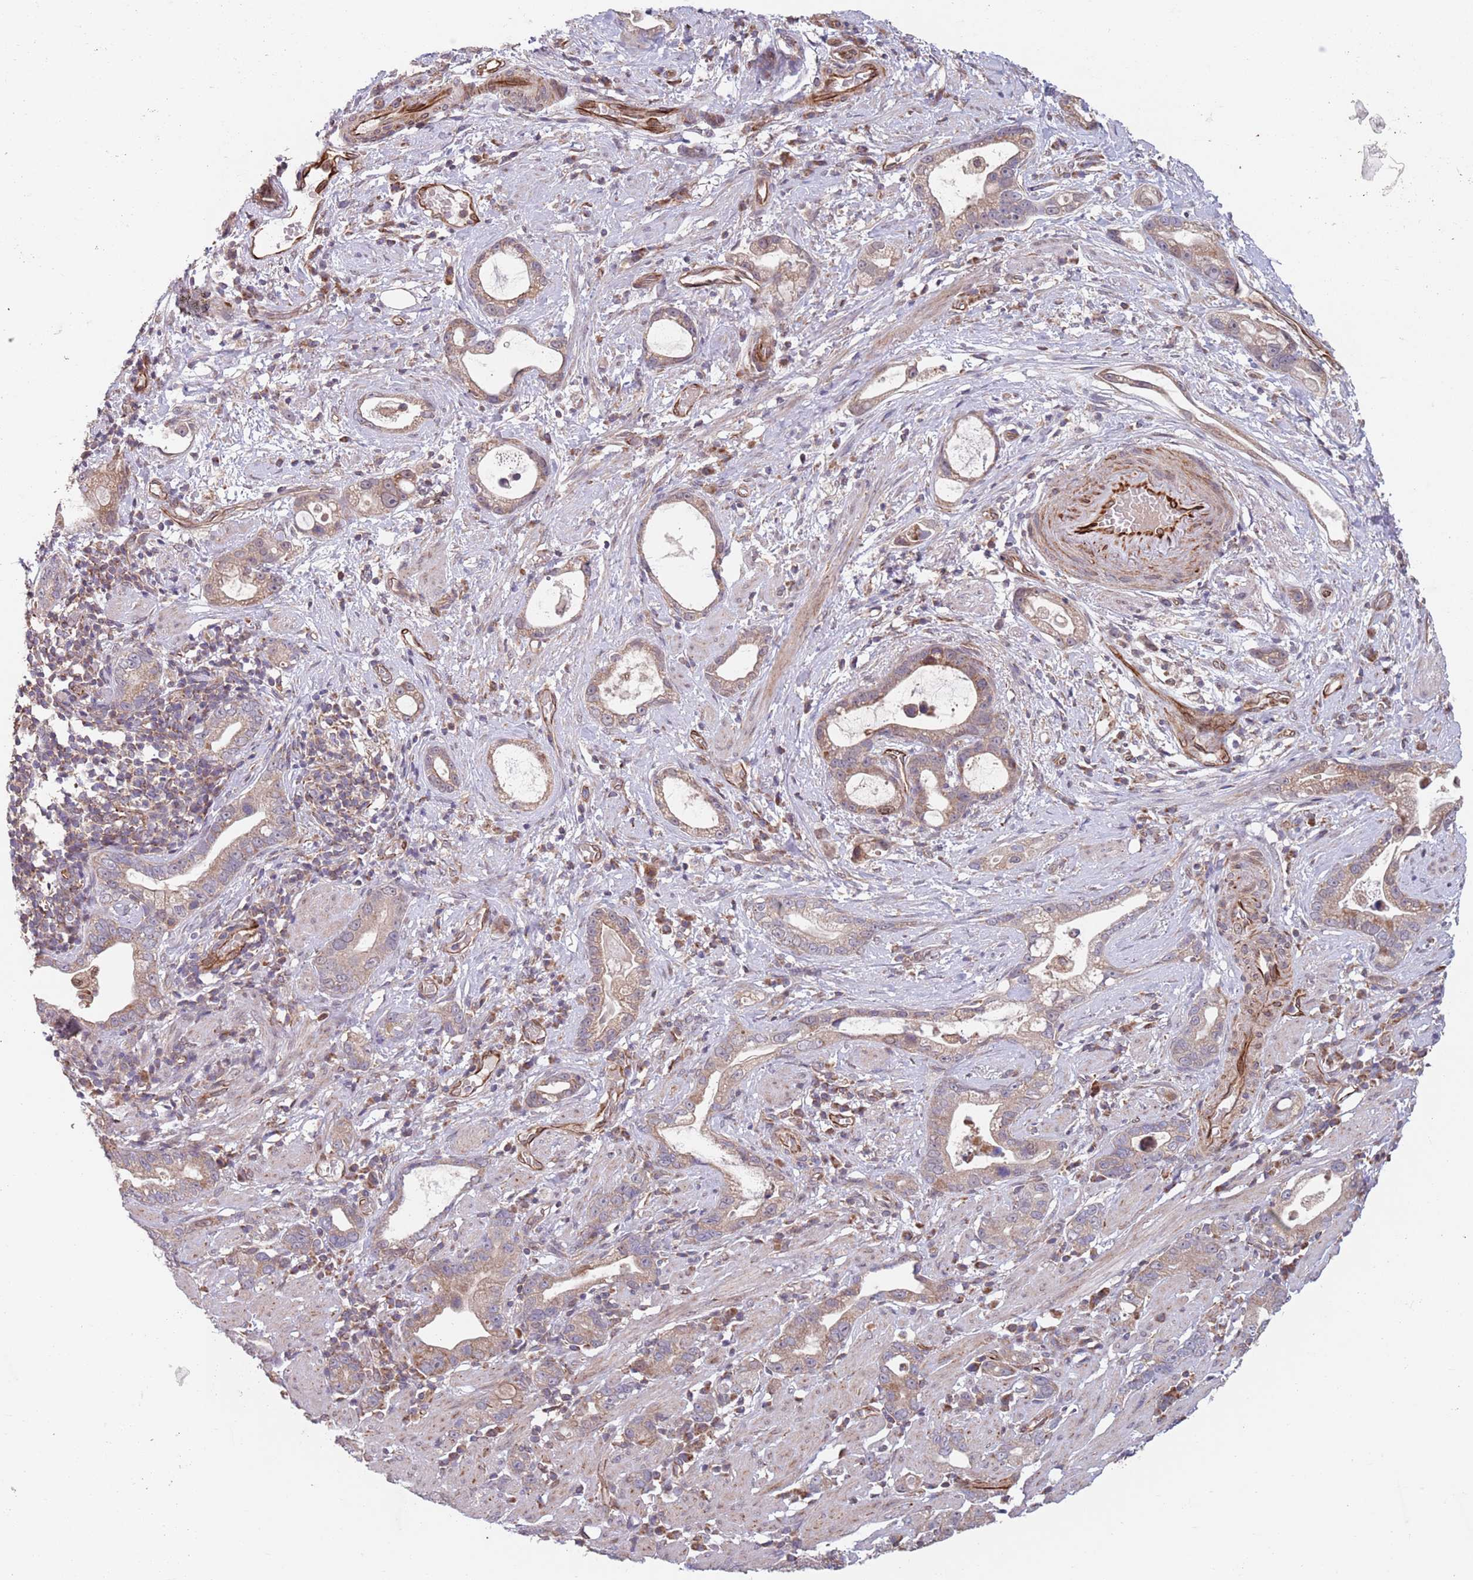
{"staining": {"intensity": "moderate", "quantity": "25%-75%", "location": "cytoplasmic/membranous"}, "tissue": "stomach cancer", "cell_type": "Tumor cells", "image_type": "cancer", "snomed": [{"axis": "morphology", "description": "Adenocarcinoma, NOS"}, {"axis": "topography", "description": "Stomach"}], "caption": "Stomach adenocarcinoma tissue displays moderate cytoplasmic/membranous expression in about 25%-75% of tumor cells Using DAB (brown) and hematoxylin (blue) stains, captured at high magnification using brightfield microscopy.", "gene": "CHD9", "patient": {"sex": "male", "age": 55}}